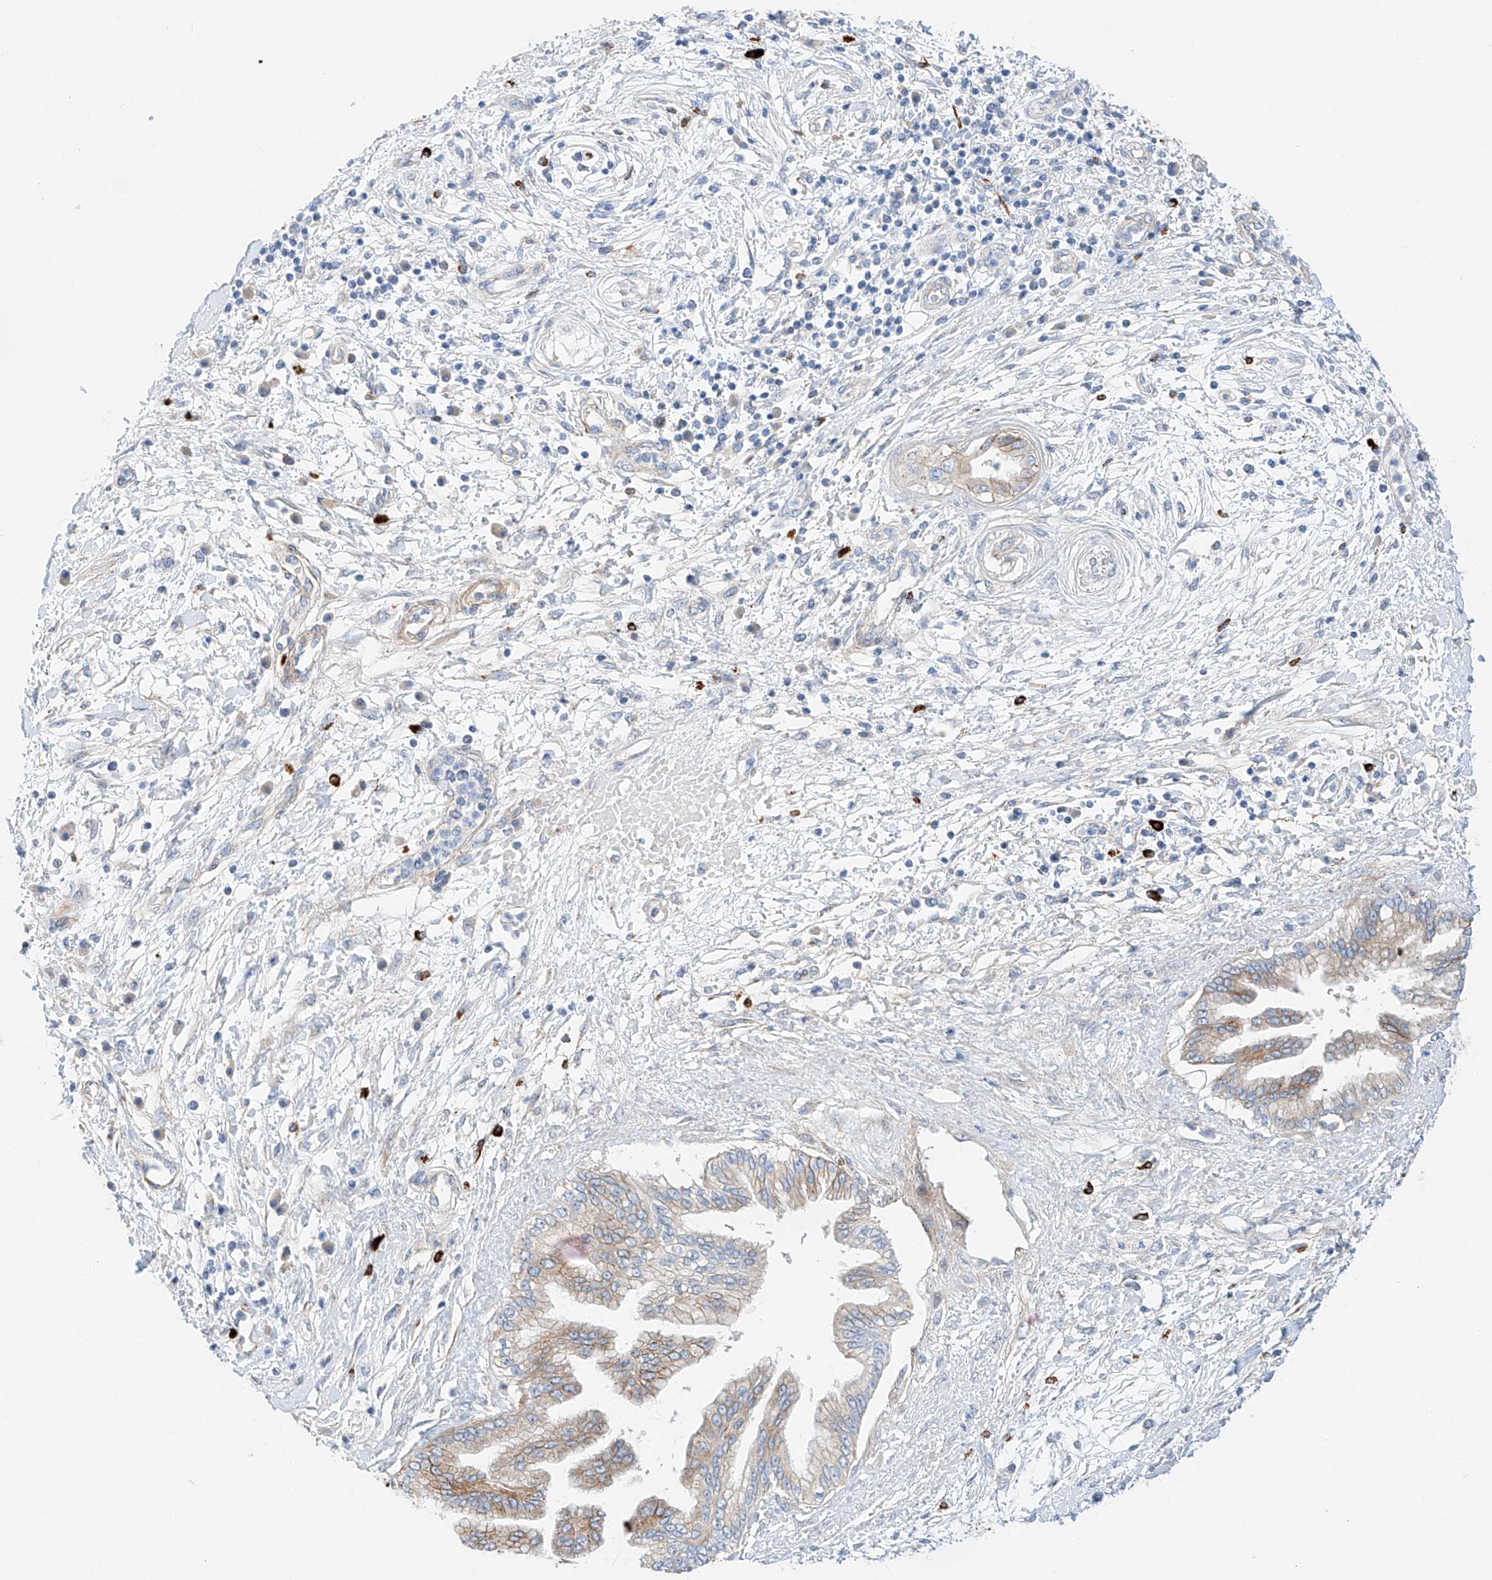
{"staining": {"intensity": "moderate", "quantity": "<25%", "location": "cytoplasmic/membranous"}, "tissue": "pancreatic cancer", "cell_type": "Tumor cells", "image_type": "cancer", "snomed": [{"axis": "morphology", "description": "Adenocarcinoma, NOS"}, {"axis": "topography", "description": "Pancreas"}], "caption": "Human pancreatic cancer (adenocarcinoma) stained for a protein (brown) demonstrates moderate cytoplasmic/membranous positive staining in about <25% of tumor cells.", "gene": "MINDY4", "patient": {"sex": "female", "age": 56}}